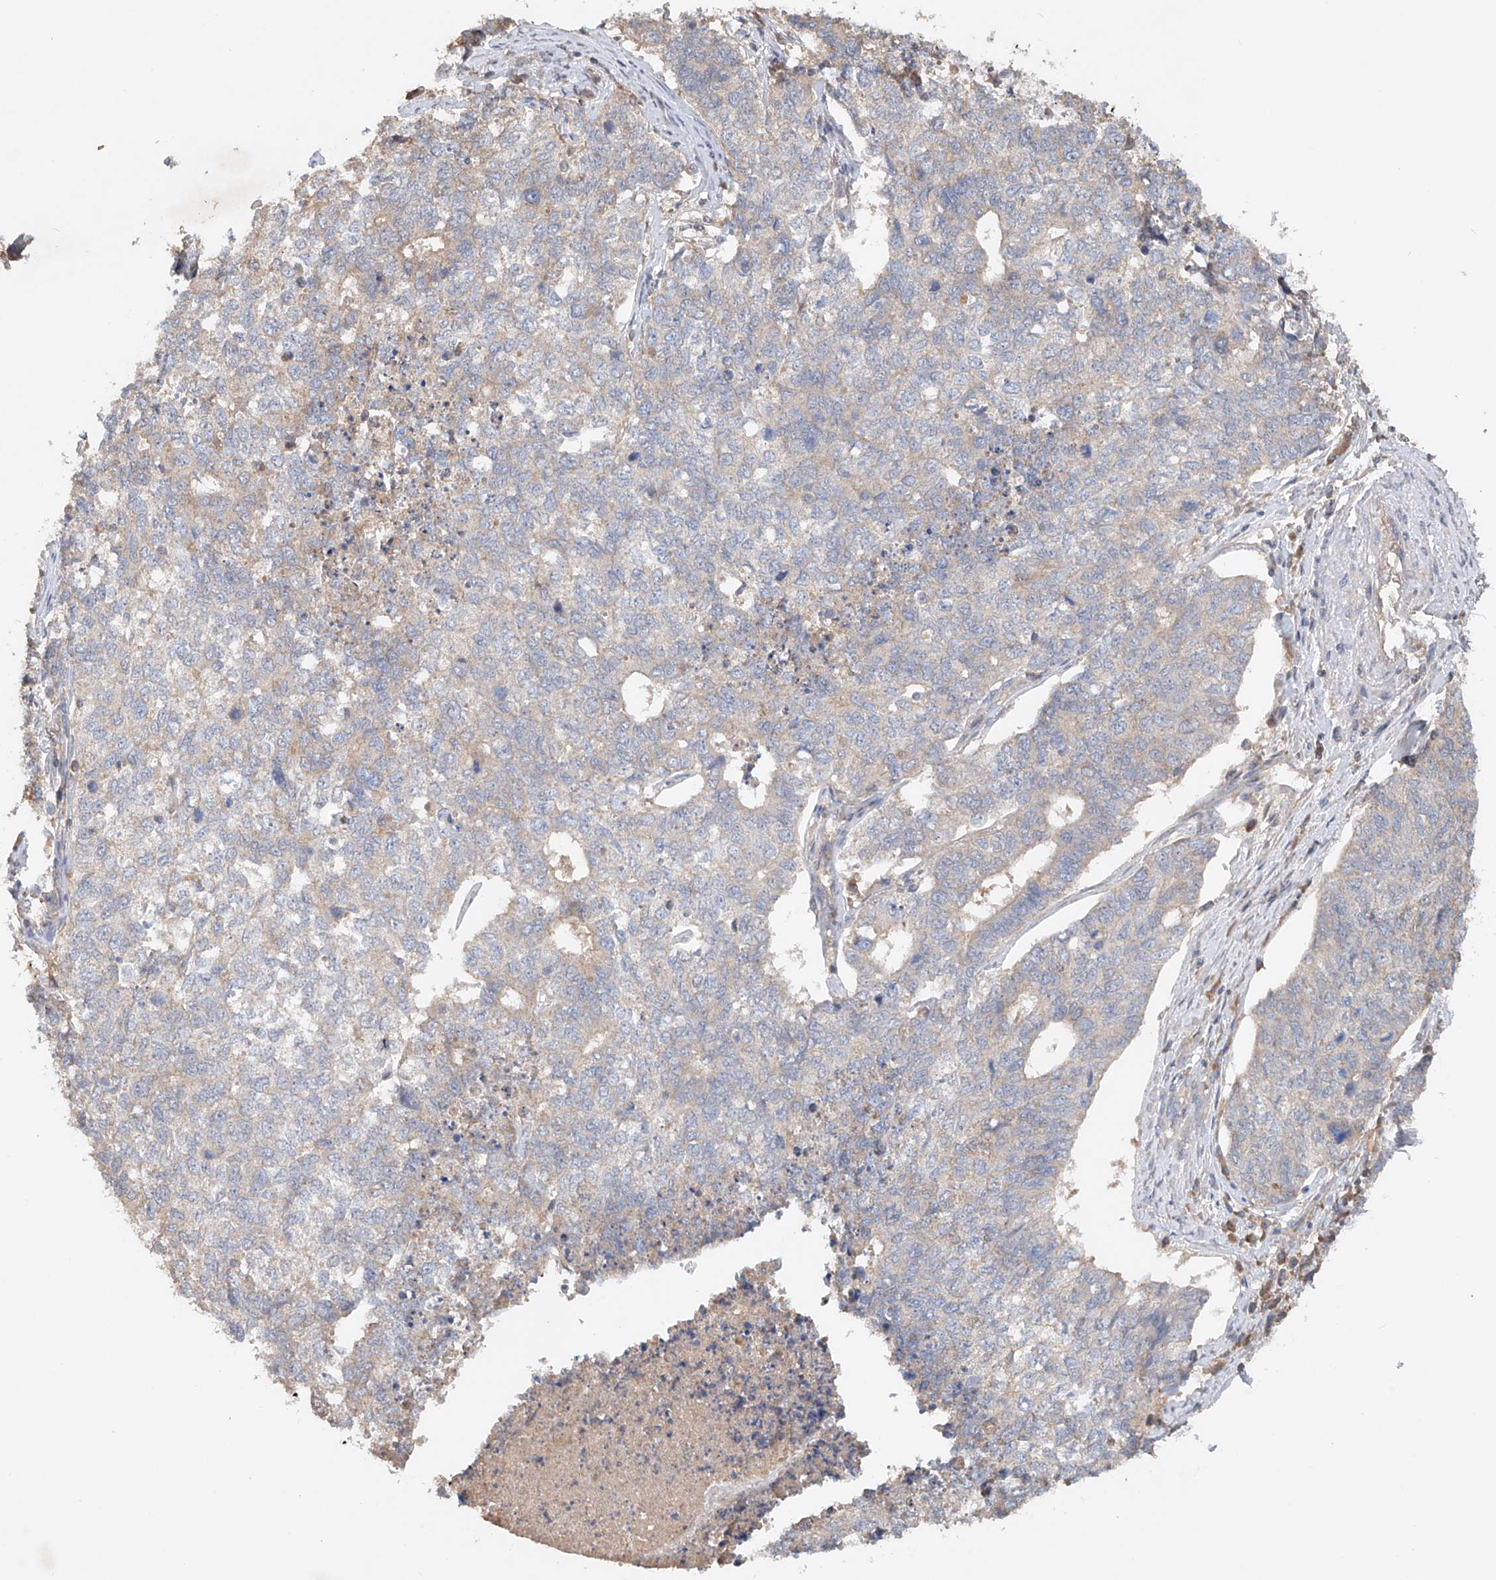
{"staining": {"intensity": "weak", "quantity": "<25%", "location": "cytoplasmic/membranous"}, "tissue": "cervical cancer", "cell_type": "Tumor cells", "image_type": "cancer", "snomed": [{"axis": "morphology", "description": "Squamous cell carcinoma, NOS"}, {"axis": "topography", "description": "Cervix"}], "caption": "This photomicrograph is of cervical cancer stained with immunohistochemistry (IHC) to label a protein in brown with the nuclei are counter-stained blue. There is no staining in tumor cells.", "gene": "GNB1L", "patient": {"sex": "female", "age": 63}}